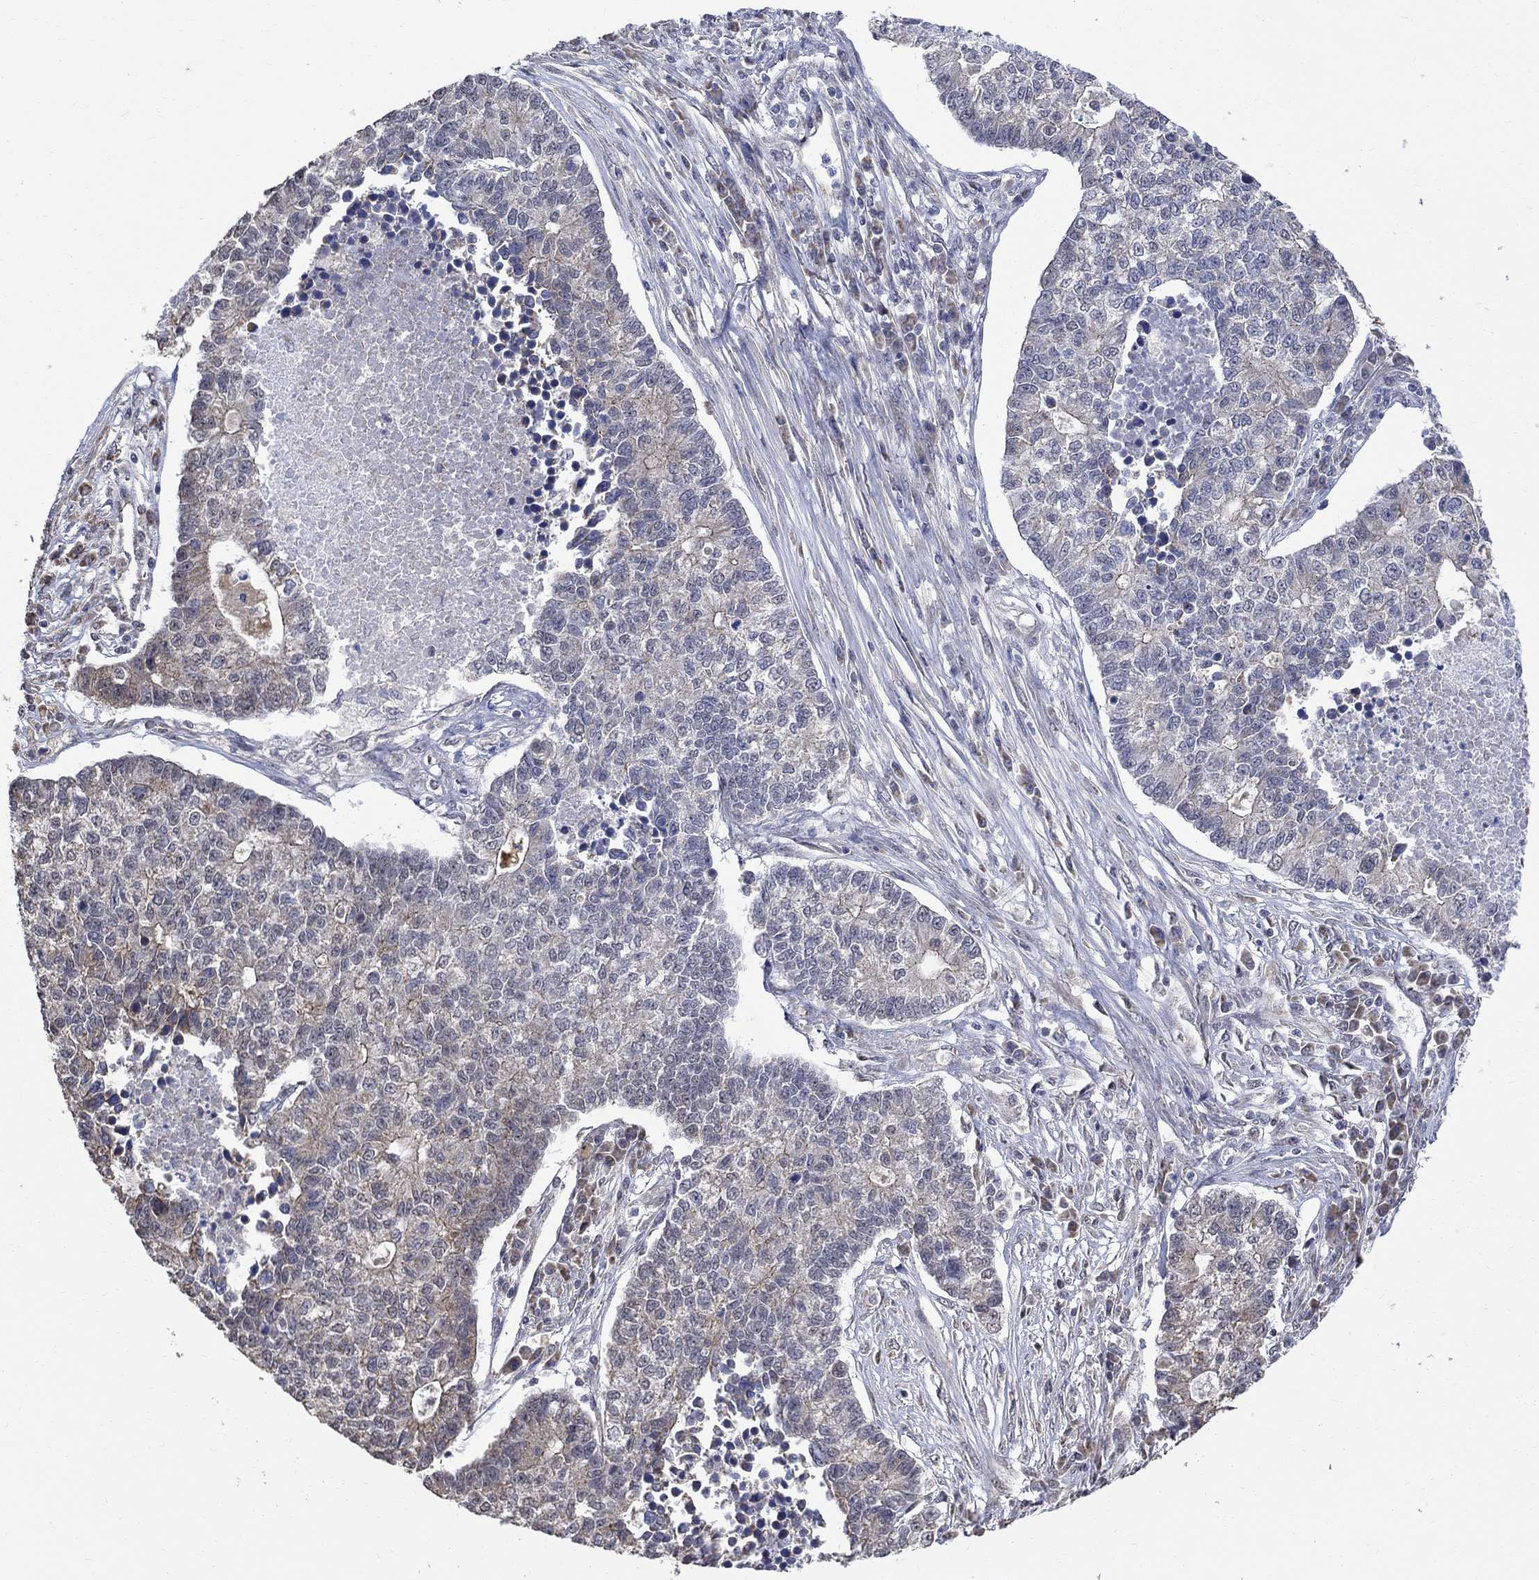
{"staining": {"intensity": "weak", "quantity": "<25%", "location": "cytoplasmic/membranous"}, "tissue": "lung cancer", "cell_type": "Tumor cells", "image_type": "cancer", "snomed": [{"axis": "morphology", "description": "Adenocarcinoma, NOS"}, {"axis": "topography", "description": "Lung"}], "caption": "Image shows no significant protein staining in tumor cells of adenocarcinoma (lung).", "gene": "ANKRA2", "patient": {"sex": "male", "age": 57}}